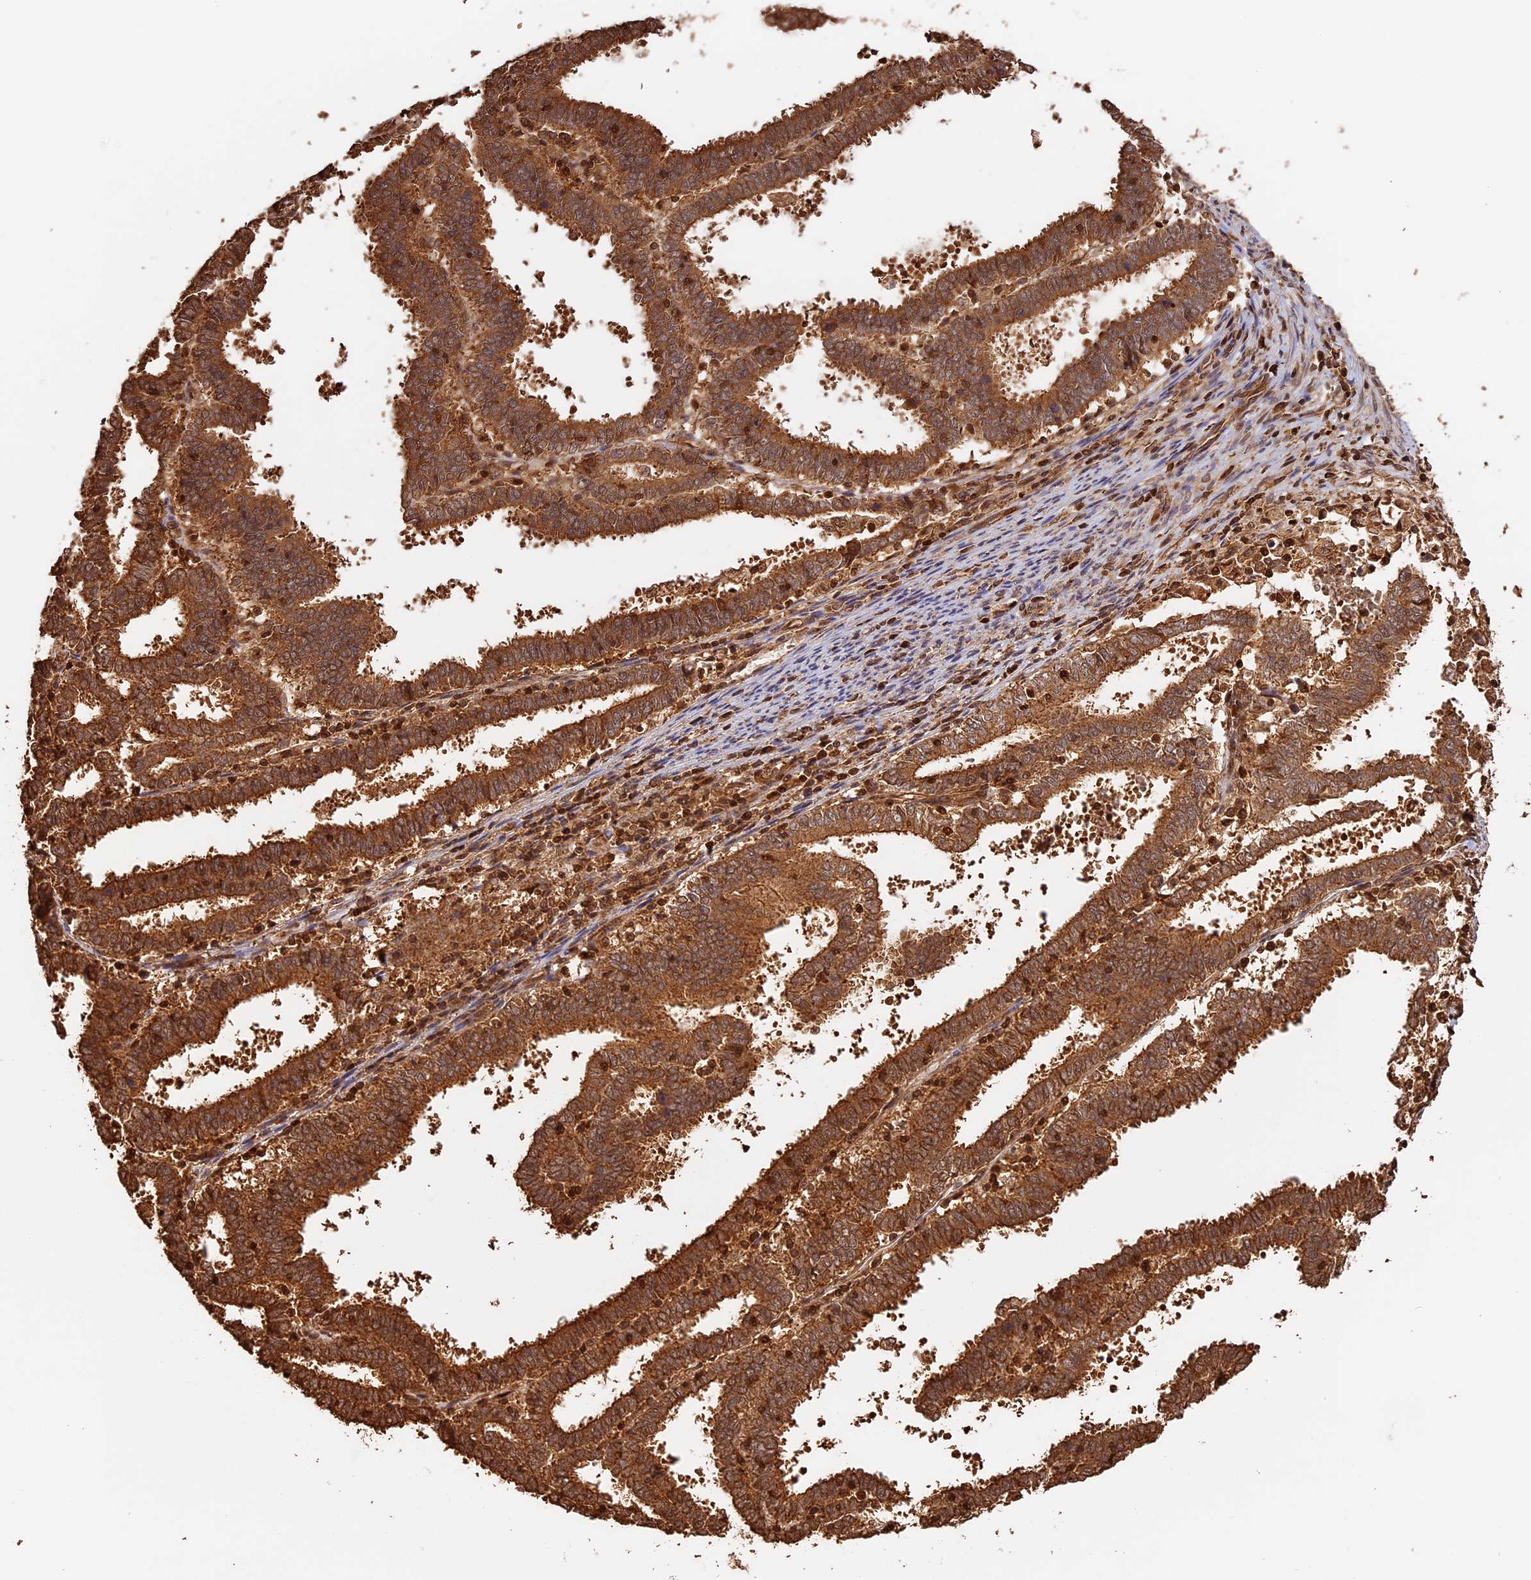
{"staining": {"intensity": "moderate", "quantity": ">75%", "location": "cytoplasmic/membranous"}, "tissue": "endometrial cancer", "cell_type": "Tumor cells", "image_type": "cancer", "snomed": [{"axis": "morphology", "description": "Adenocarcinoma, NOS"}, {"axis": "topography", "description": "Uterus"}], "caption": "Immunohistochemical staining of human endometrial cancer exhibits medium levels of moderate cytoplasmic/membranous expression in approximately >75% of tumor cells.", "gene": "PPP1R37", "patient": {"sex": "female", "age": 83}}